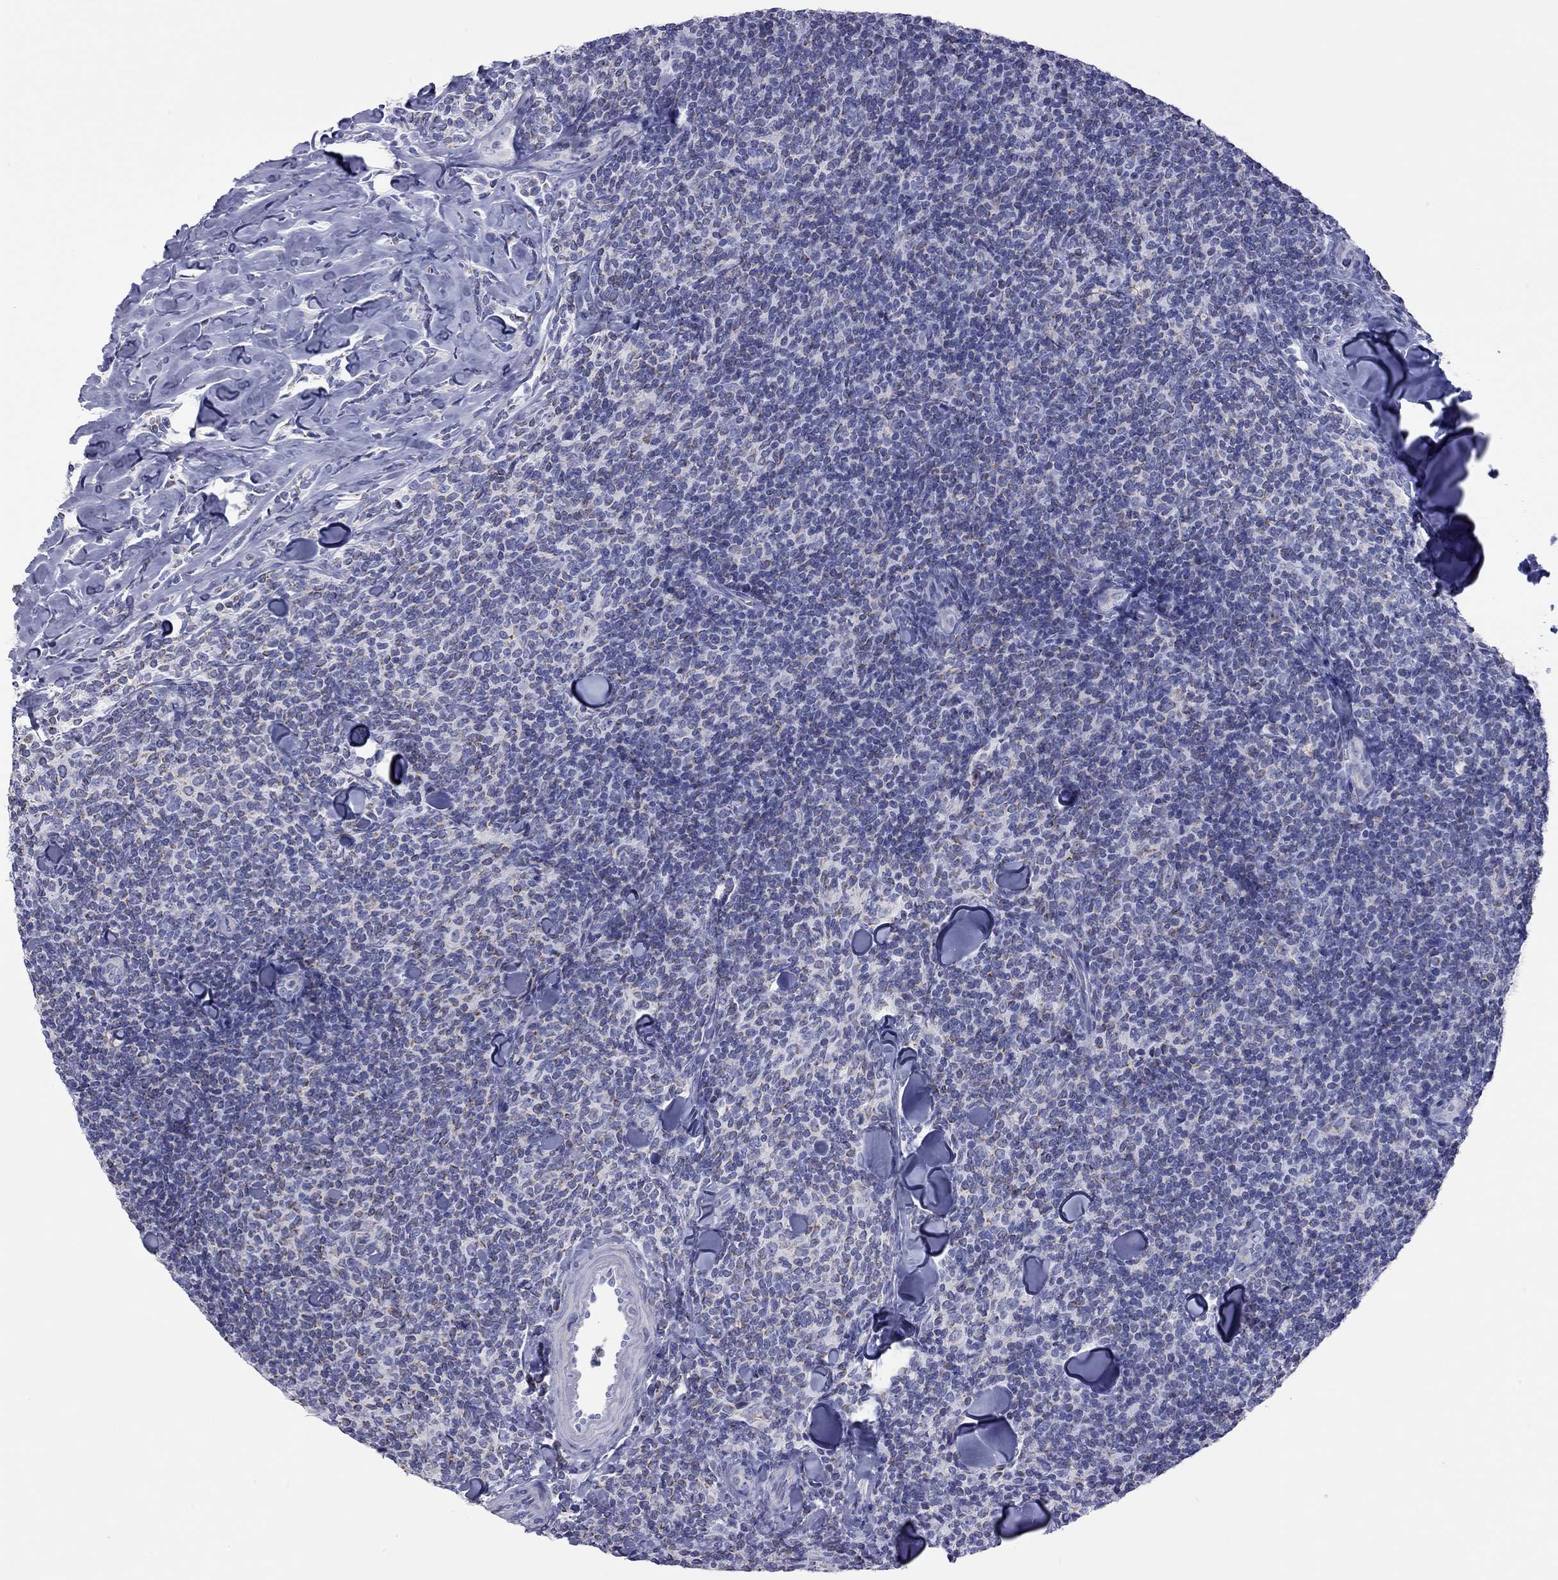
{"staining": {"intensity": "negative", "quantity": "none", "location": "none"}, "tissue": "lymphoma", "cell_type": "Tumor cells", "image_type": "cancer", "snomed": [{"axis": "morphology", "description": "Malignant lymphoma, non-Hodgkin's type, Low grade"}, {"axis": "topography", "description": "Lymph node"}], "caption": "Tumor cells are negative for protein expression in human lymphoma.", "gene": "VSIG10", "patient": {"sex": "female", "age": 56}}